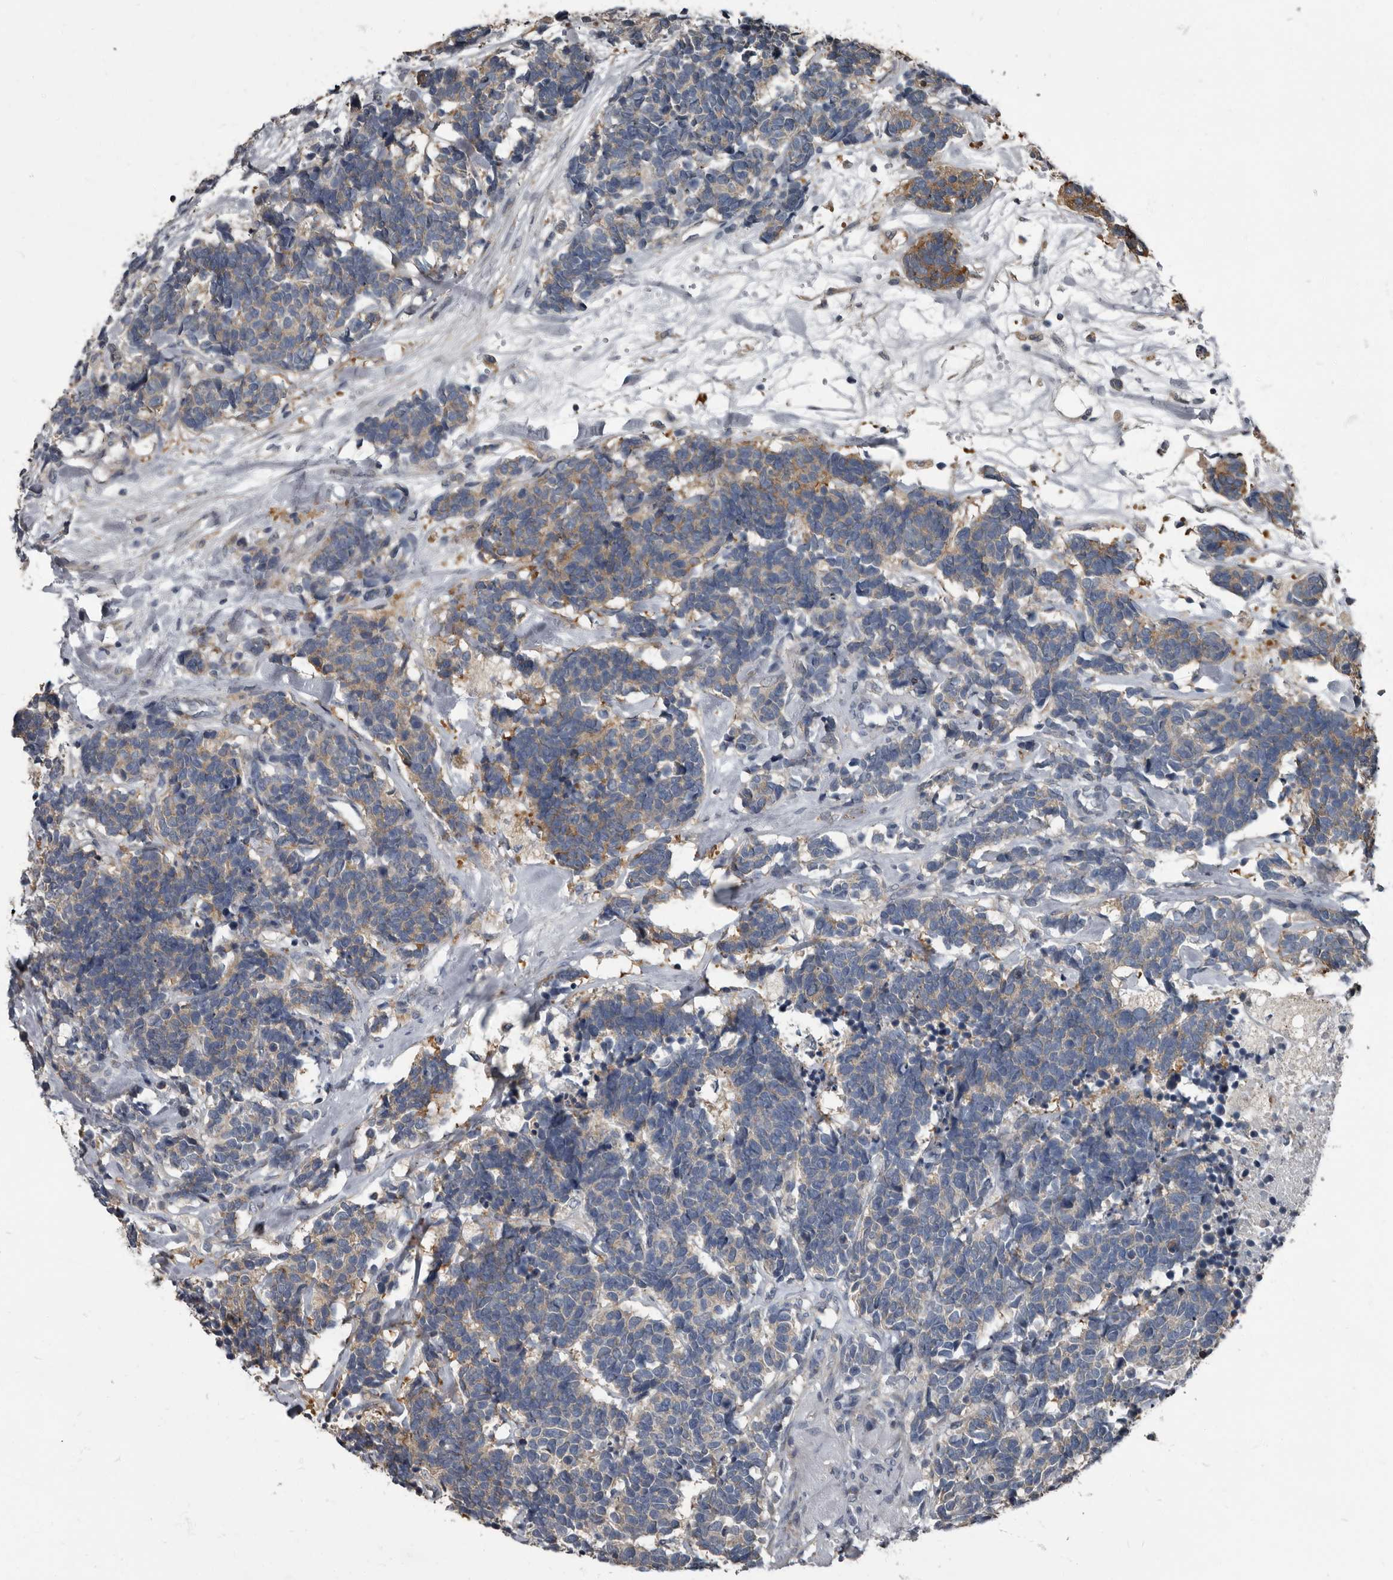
{"staining": {"intensity": "moderate", "quantity": "<25%", "location": "cytoplasmic/membranous"}, "tissue": "carcinoid", "cell_type": "Tumor cells", "image_type": "cancer", "snomed": [{"axis": "morphology", "description": "Carcinoma, NOS"}, {"axis": "morphology", "description": "Carcinoid, malignant, NOS"}, {"axis": "topography", "description": "Urinary bladder"}], "caption": "A micrograph of human malignant carcinoid stained for a protein shows moderate cytoplasmic/membranous brown staining in tumor cells.", "gene": "TPD52L1", "patient": {"sex": "male", "age": 57}}